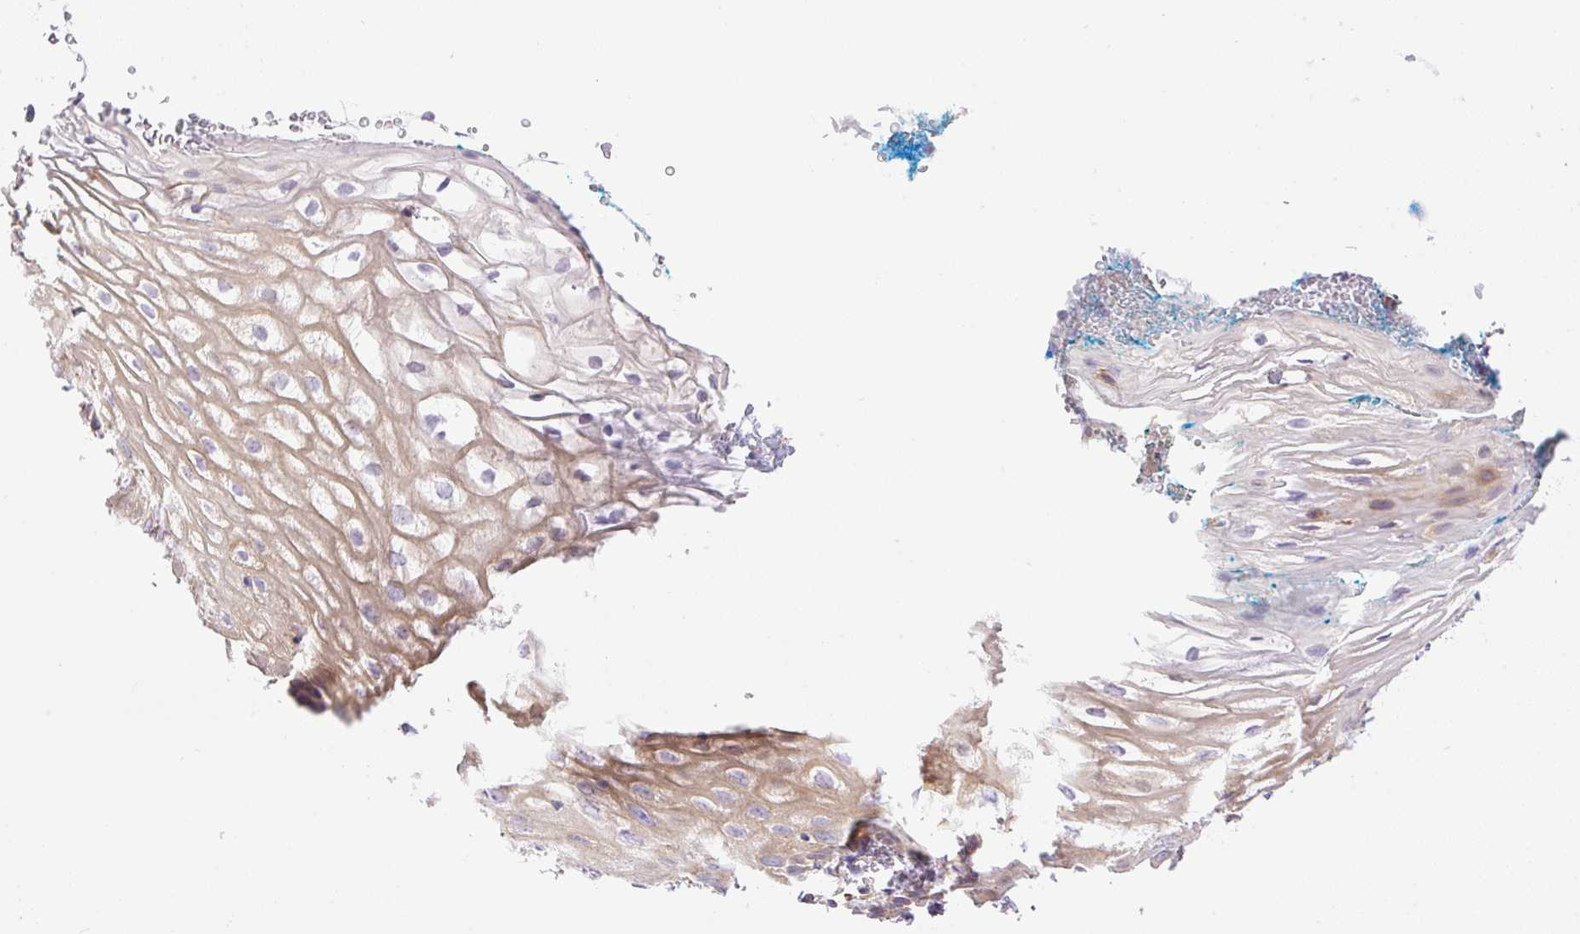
{"staining": {"intensity": "weak", "quantity": "25%-75%", "location": "cytoplasmic/membranous"}, "tissue": "vagina", "cell_type": "Squamous epithelial cells", "image_type": "normal", "snomed": [{"axis": "morphology", "description": "Normal tissue, NOS"}, {"axis": "morphology", "description": "Adenocarcinoma, NOS"}, {"axis": "topography", "description": "Rectum"}, {"axis": "topography", "description": "Vagina"}, {"axis": "topography", "description": "Peripheral nerve tissue"}], "caption": "Immunohistochemical staining of normal human vagina reveals low levels of weak cytoplasmic/membranous staining in approximately 25%-75% of squamous epithelial cells.", "gene": "POFUT1", "patient": {"sex": "female", "age": 71}}